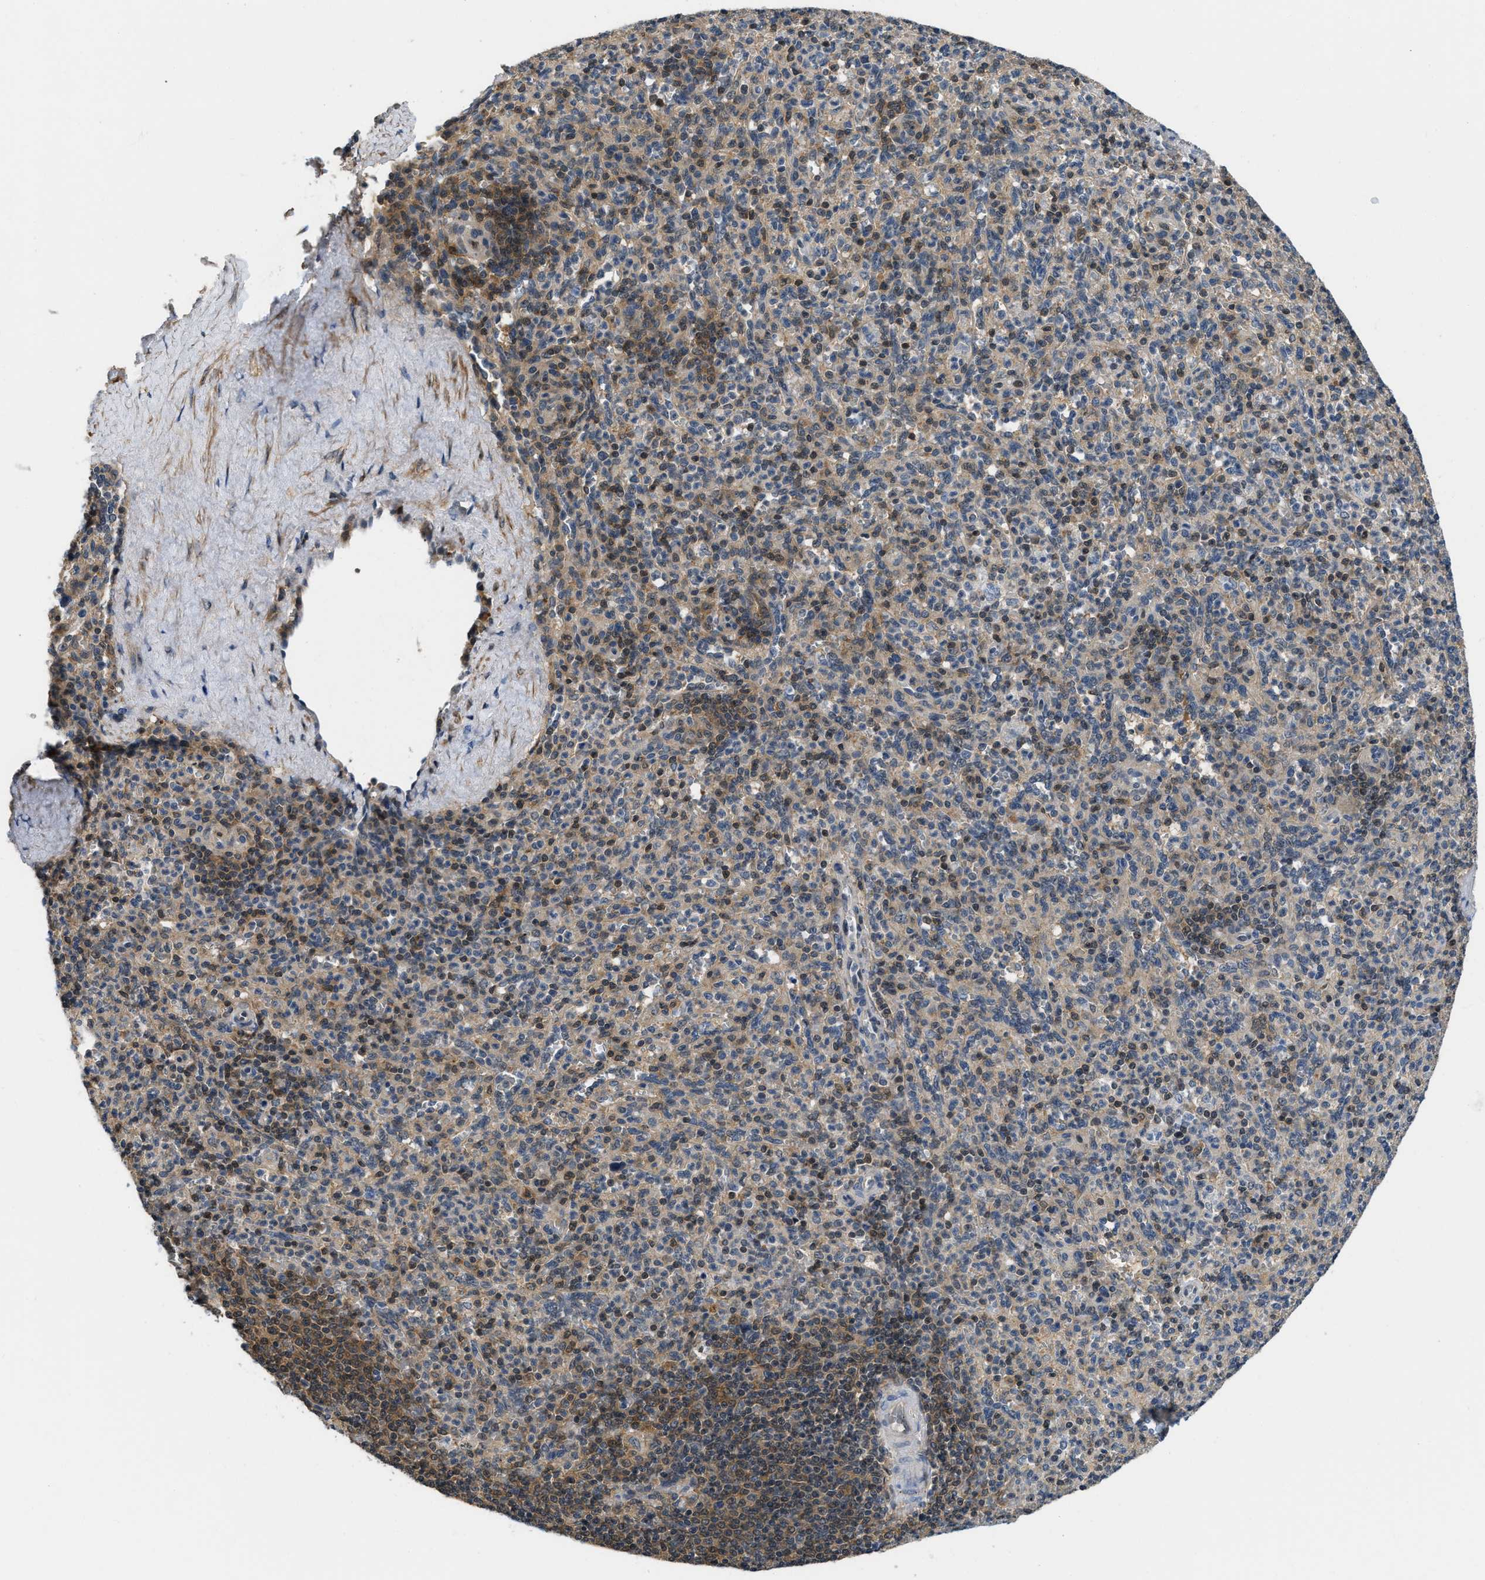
{"staining": {"intensity": "weak", "quantity": ">75%", "location": "cytoplasmic/membranous"}, "tissue": "spleen", "cell_type": "Cells in red pulp", "image_type": "normal", "snomed": [{"axis": "morphology", "description": "Normal tissue, NOS"}, {"axis": "topography", "description": "Spleen"}], "caption": "This is a photomicrograph of IHC staining of normal spleen, which shows weak expression in the cytoplasmic/membranous of cells in red pulp.", "gene": "TES", "patient": {"sex": "male", "age": 36}}